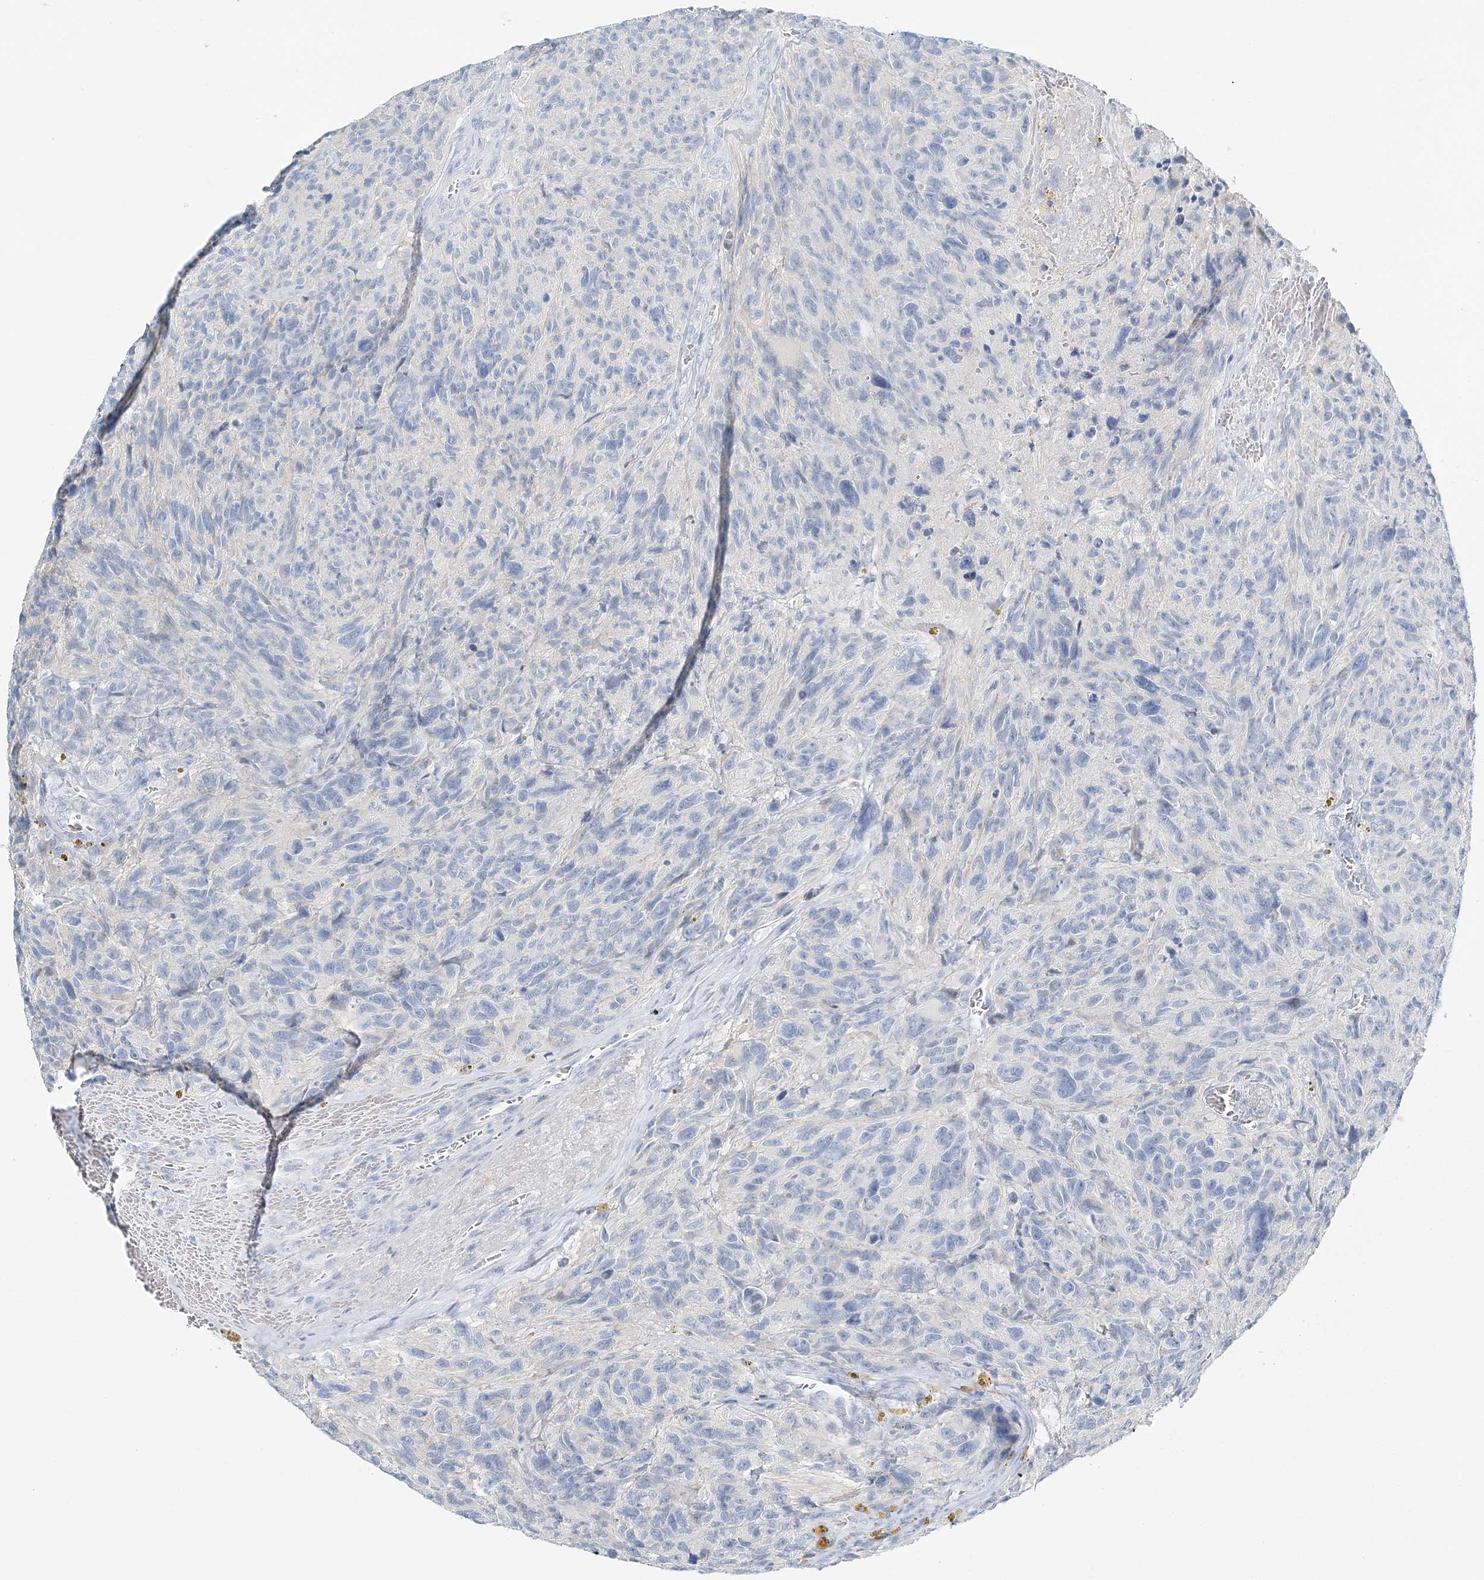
{"staining": {"intensity": "negative", "quantity": "none", "location": "none"}, "tissue": "glioma", "cell_type": "Tumor cells", "image_type": "cancer", "snomed": [{"axis": "morphology", "description": "Glioma, malignant, High grade"}, {"axis": "topography", "description": "Brain"}], "caption": "Tumor cells show no significant staining in high-grade glioma (malignant).", "gene": "VILL", "patient": {"sex": "male", "age": 69}}